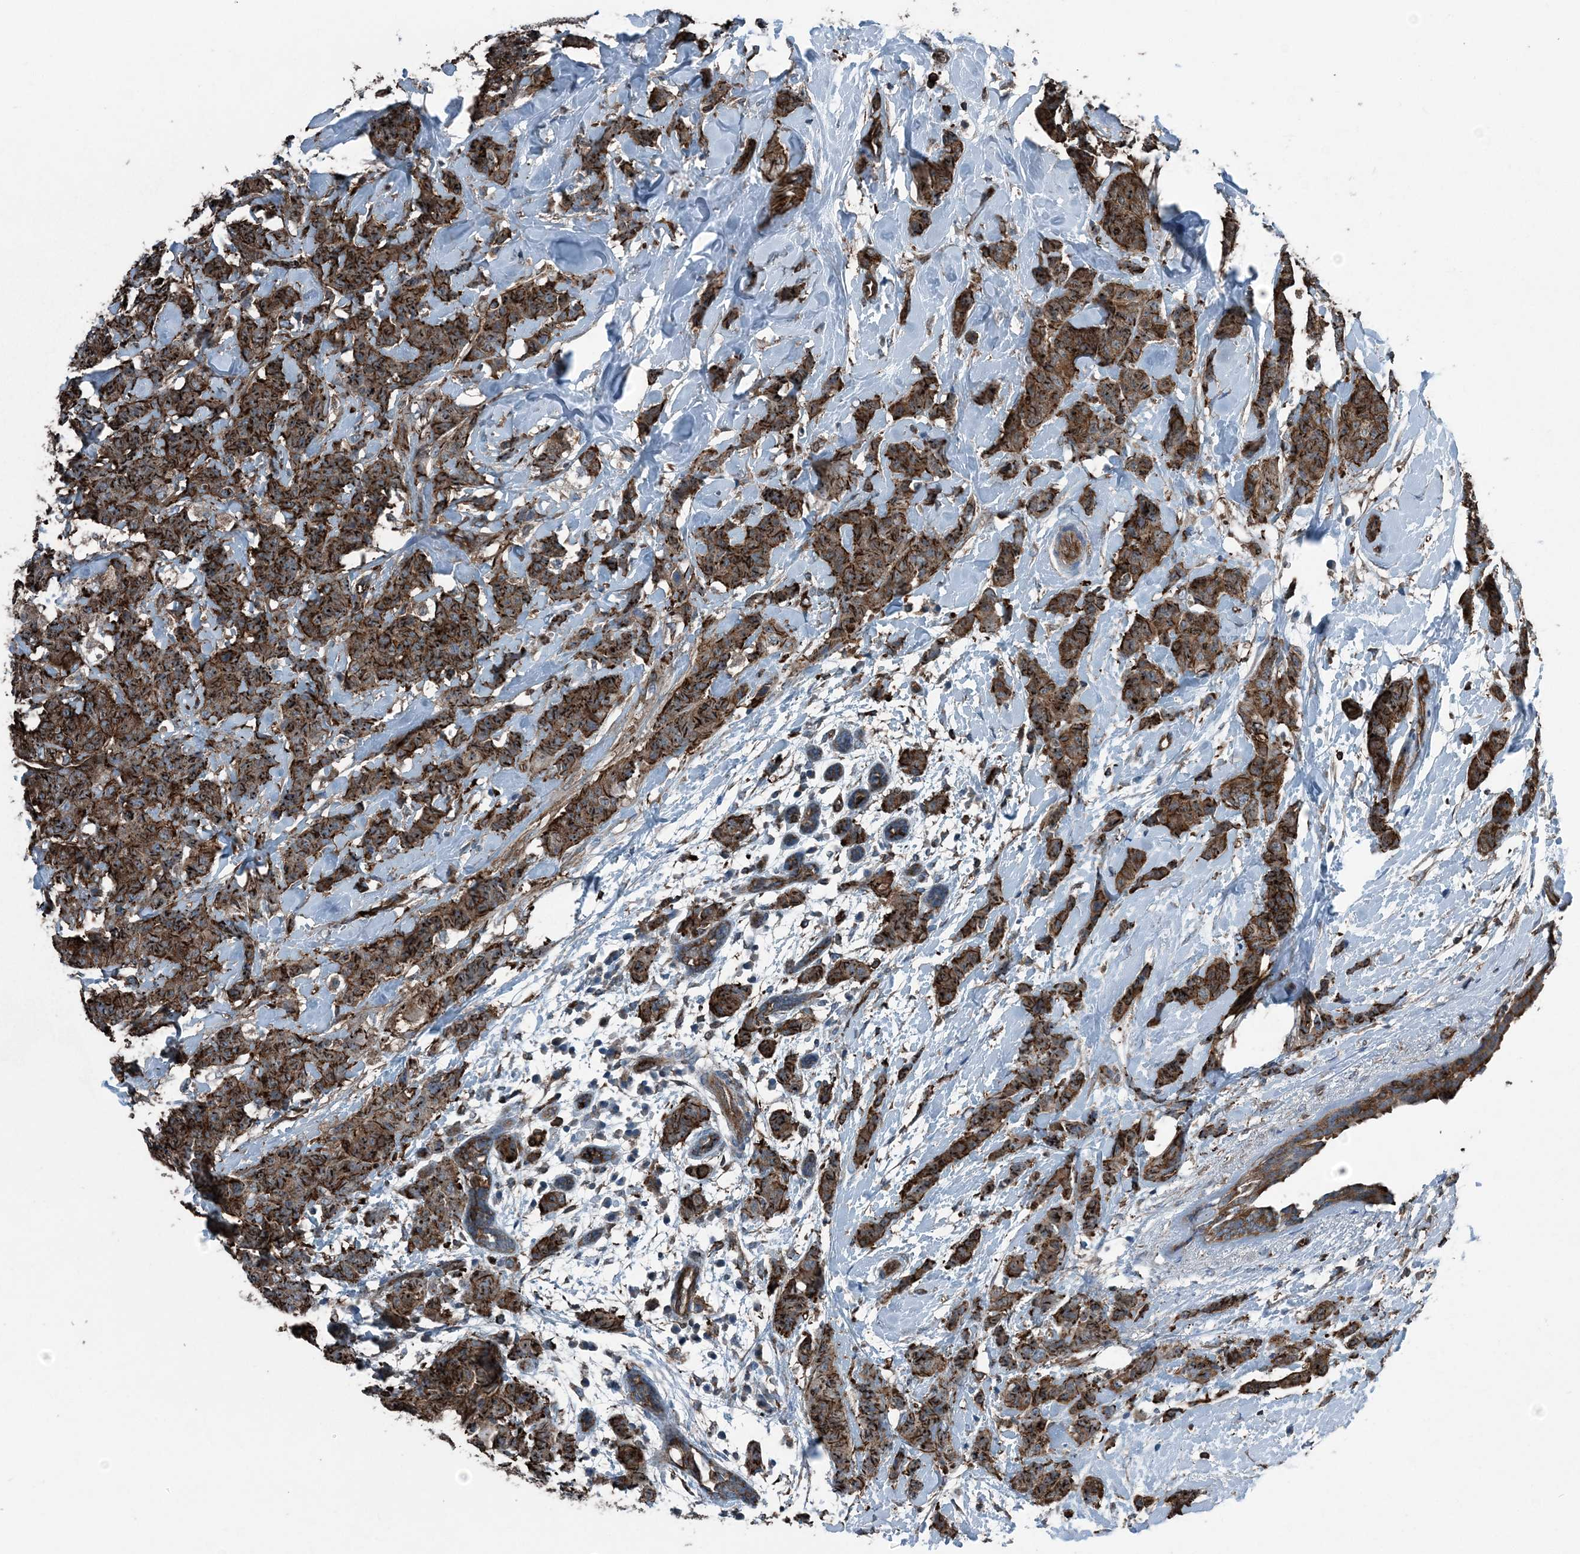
{"staining": {"intensity": "strong", "quantity": ">75%", "location": "cytoplasmic/membranous"}, "tissue": "breast cancer", "cell_type": "Tumor cells", "image_type": "cancer", "snomed": [{"axis": "morphology", "description": "Normal tissue, NOS"}, {"axis": "morphology", "description": "Duct carcinoma"}, {"axis": "topography", "description": "Breast"}], "caption": "This is a photomicrograph of IHC staining of breast infiltrating ductal carcinoma, which shows strong positivity in the cytoplasmic/membranous of tumor cells.", "gene": "CFL1", "patient": {"sex": "female", "age": 40}}